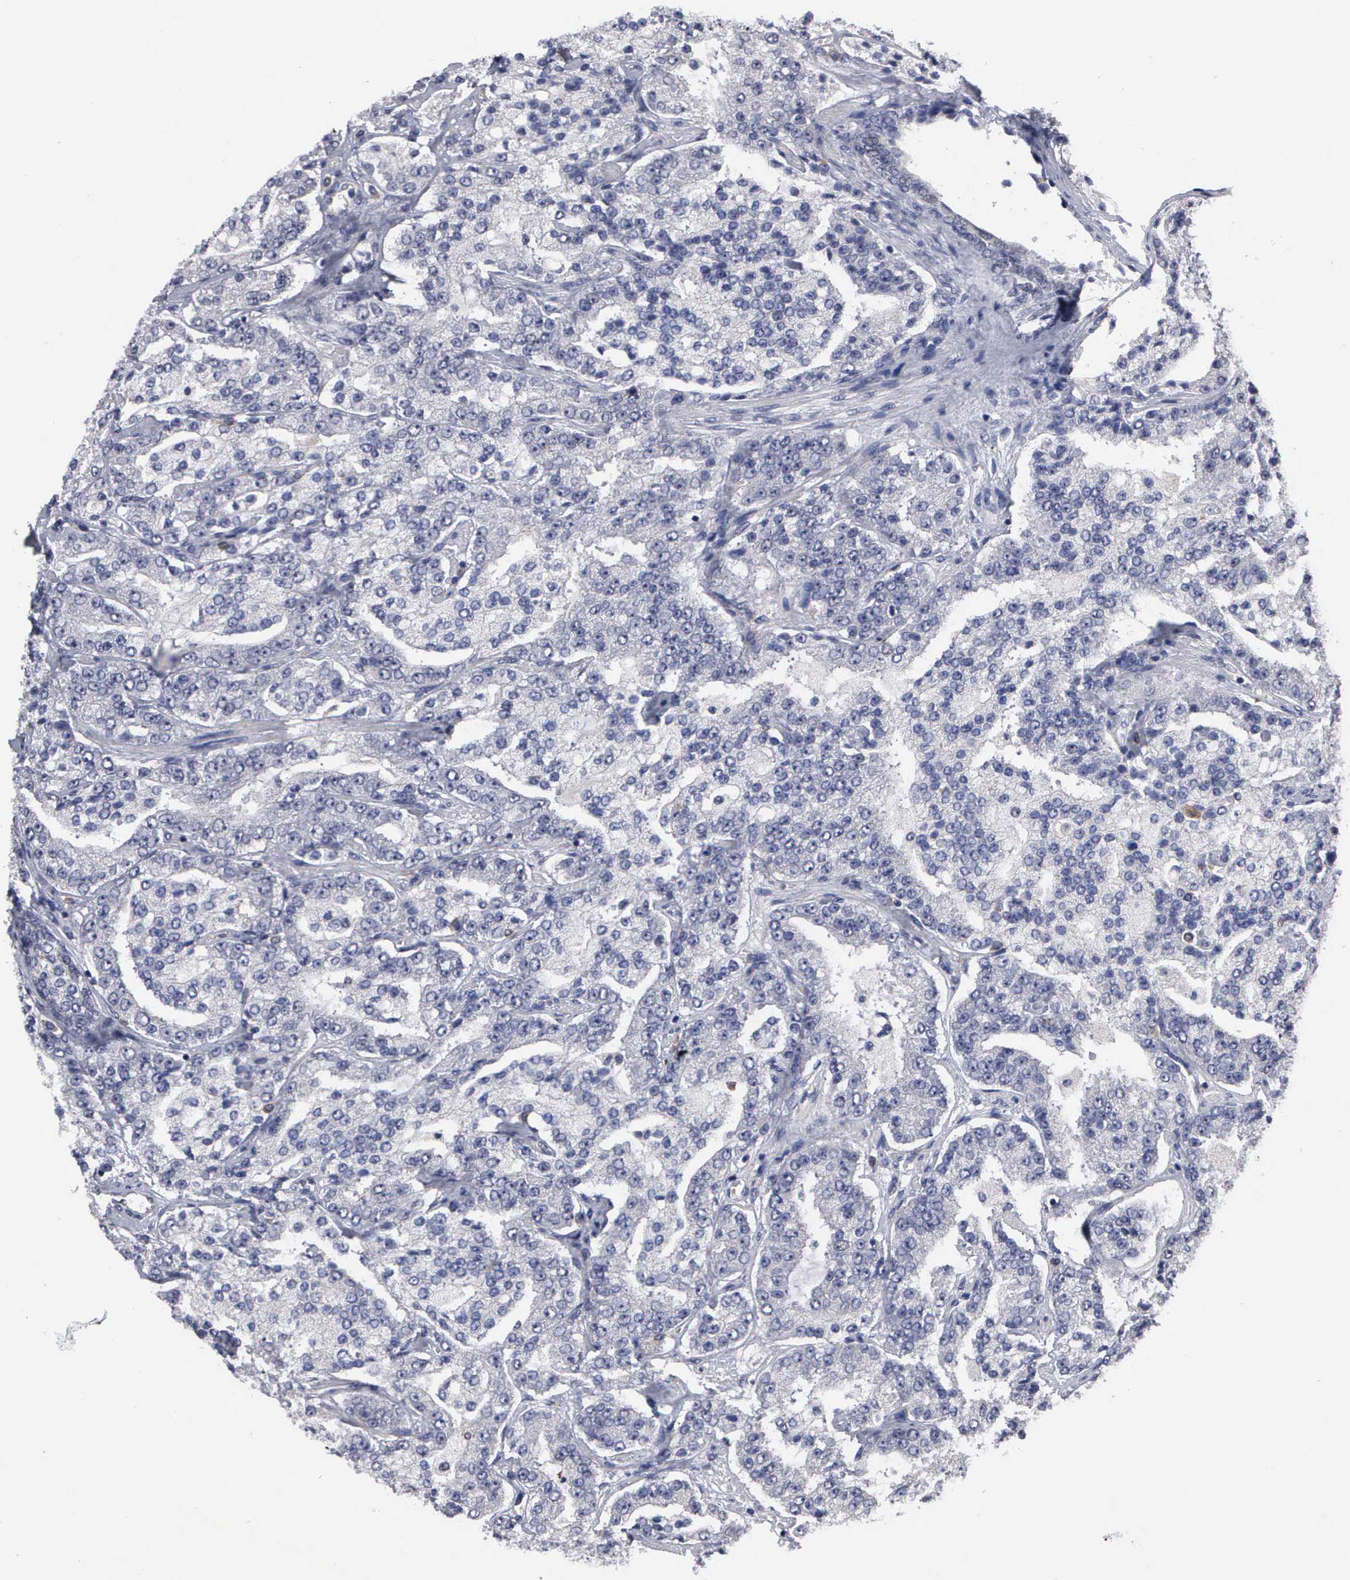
{"staining": {"intensity": "negative", "quantity": "none", "location": "none"}, "tissue": "prostate cancer", "cell_type": "Tumor cells", "image_type": "cancer", "snomed": [{"axis": "morphology", "description": "Adenocarcinoma, Medium grade"}, {"axis": "topography", "description": "Prostate"}], "caption": "Tumor cells are negative for protein expression in human prostate medium-grade adenocarcinoma.", "gene": "ZBTB33", "patient": {"sex": "male", "age": 72}}